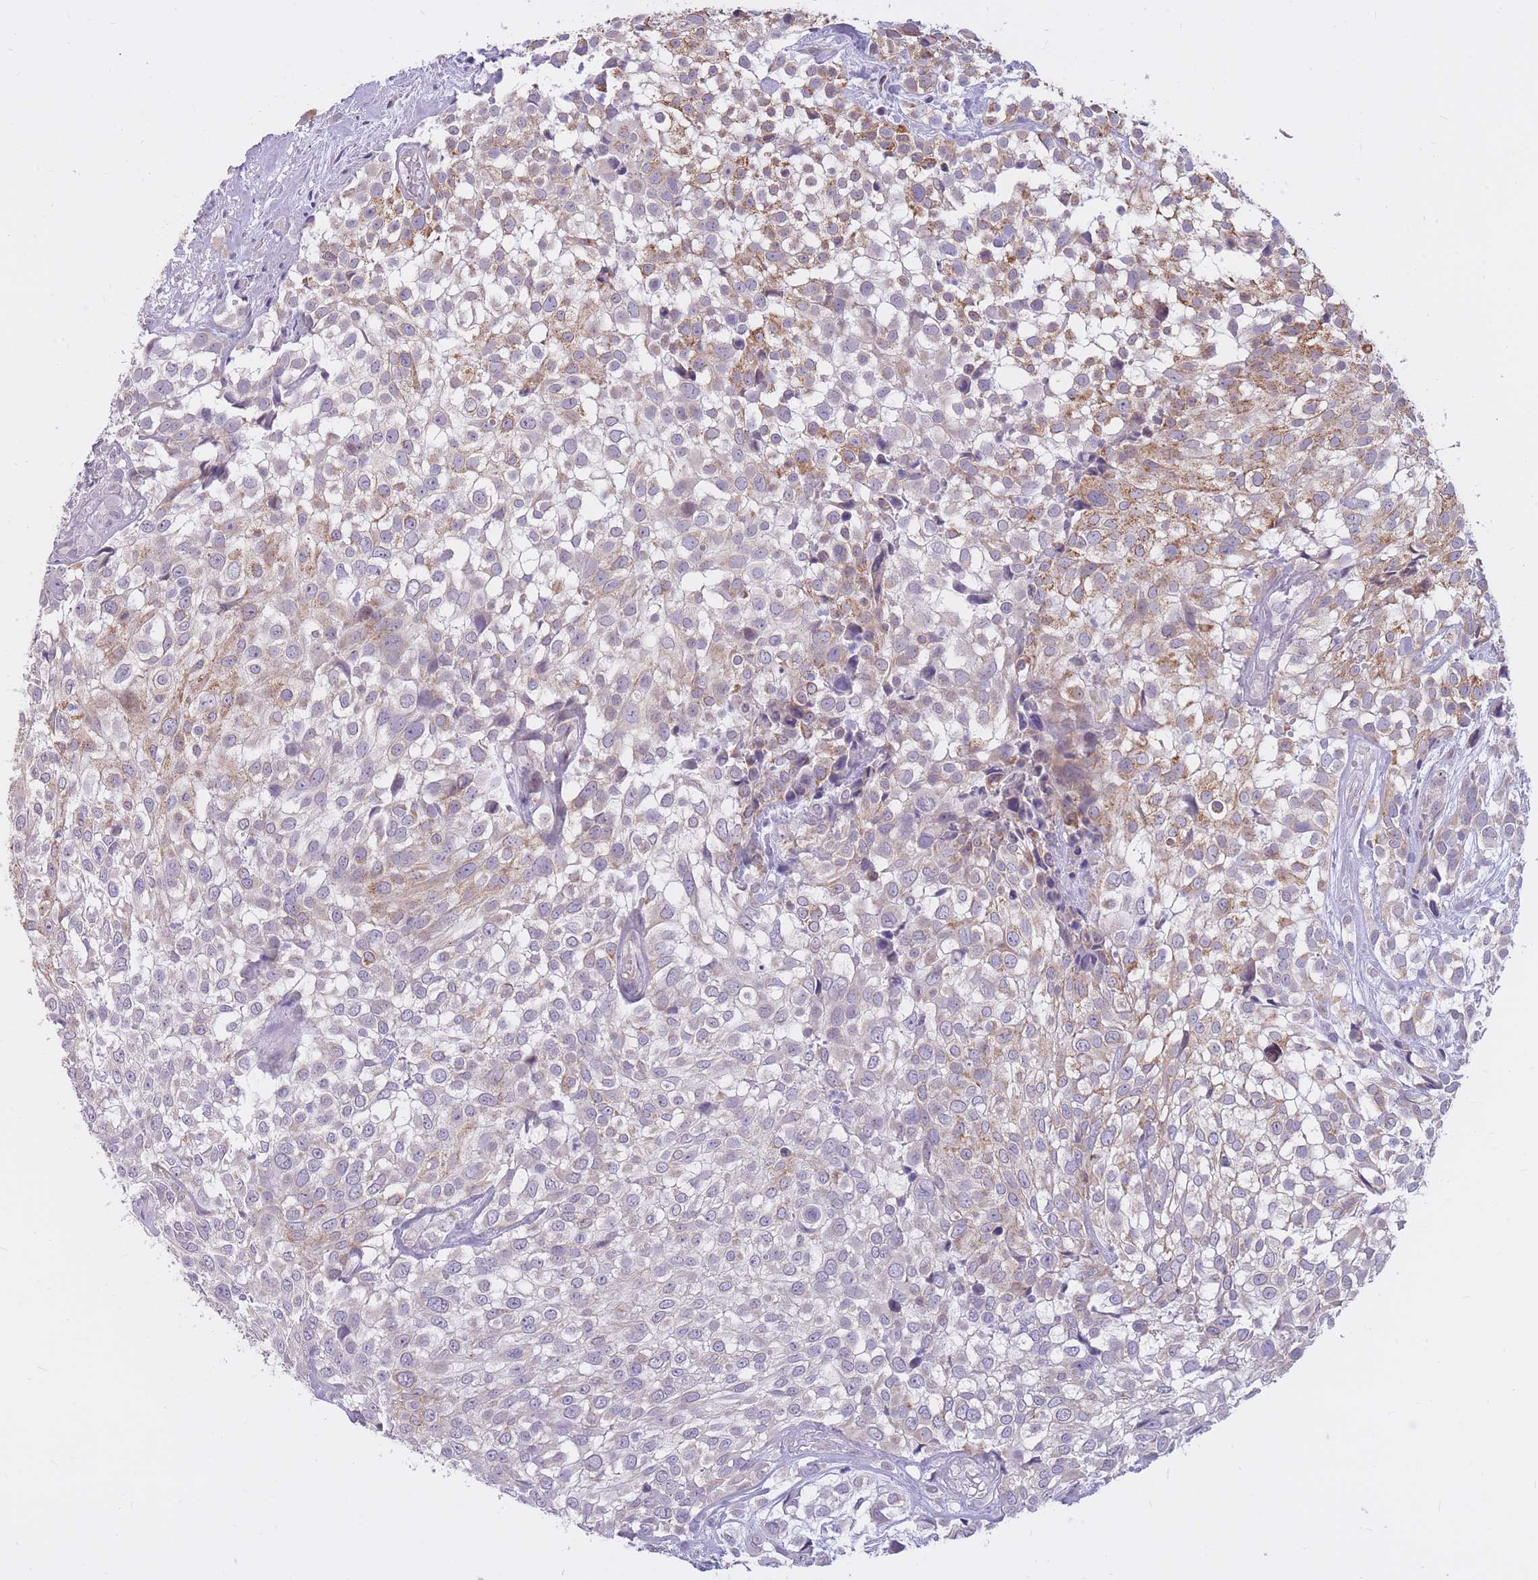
{"staining": {"intensity": "moderate", "quantity": "<25%", "location": "cytoplasmic/membranous"}, "tissue": "urothelial cancer", "cell_type": "Tumor cells", "image_type": "cancer", "snomed": [{"axis": "morphology", "description": "Urothelial carcinoma, High grade"}, {"axis": "topography", "description": "Urinary bladder"}], "caption": "Moderate cytoplasmic/membranous protein positivity is seen in approximately <25% of tumor cells in urothelial cancer.", "gene": "RNF170", "patient": {"sex": "male", "age": 56}}